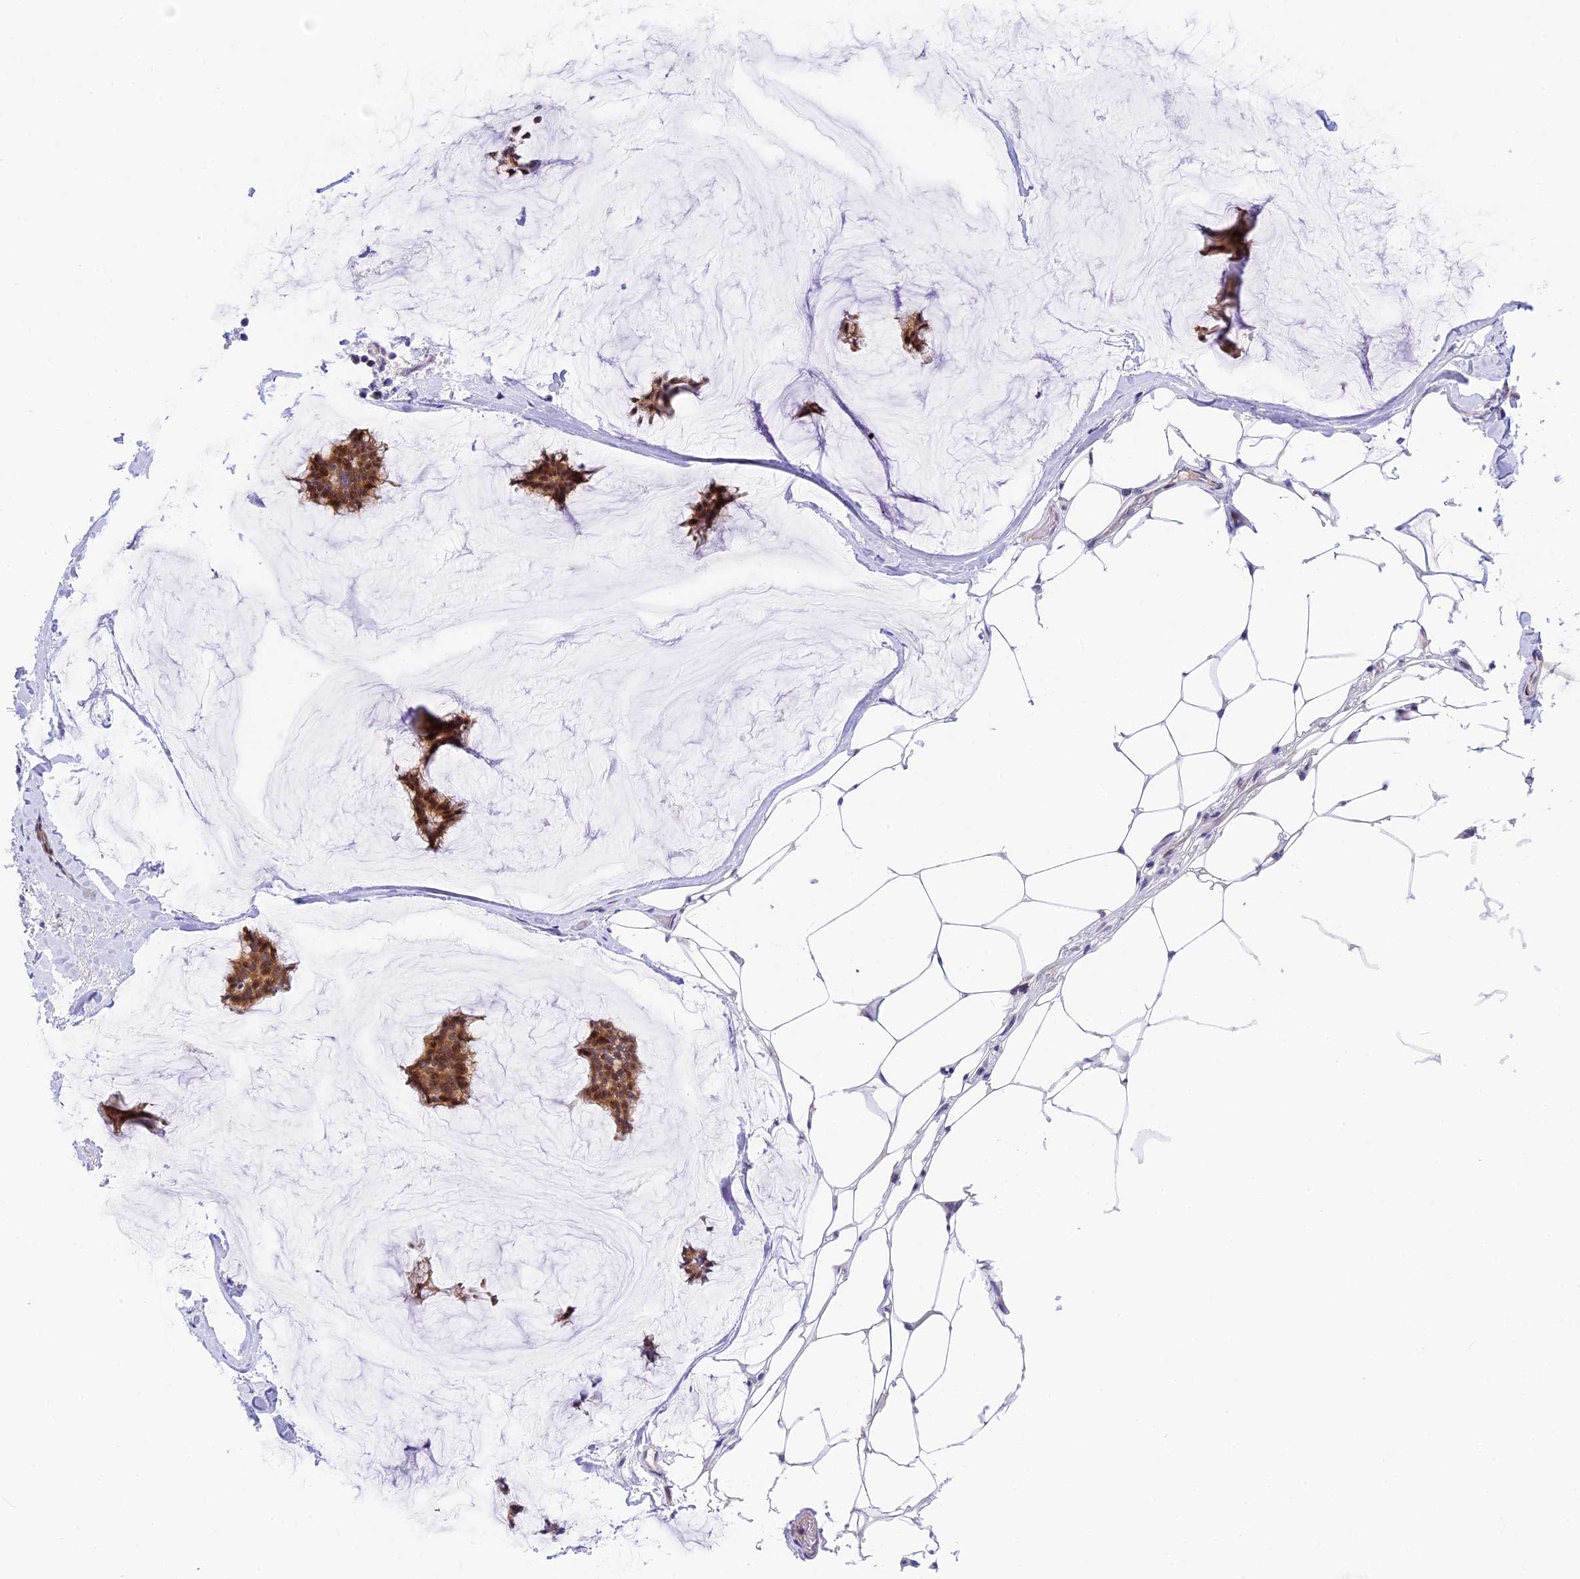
{"staining": {"intensity": "moderate", "quantity": ">75%", "location": "cytoplasmic/membranous,nuclear"}, "tissue": "breast cancer", "cell_type": "Tumor cells", "image_type": "cancer", "snomed": [{"axis": "morphology", "description": "Duct carcinoma"}, {"axis": "topography", "description": "Breast"}], "caption": "Human breast cancer stained with a brown dye demonstrates moderate cytoplasmic/membranous and nuclear positive expression in about >75% of tumor cells.", "gene": "MIDN", "patient": {"sex": "female", "age": 93}}